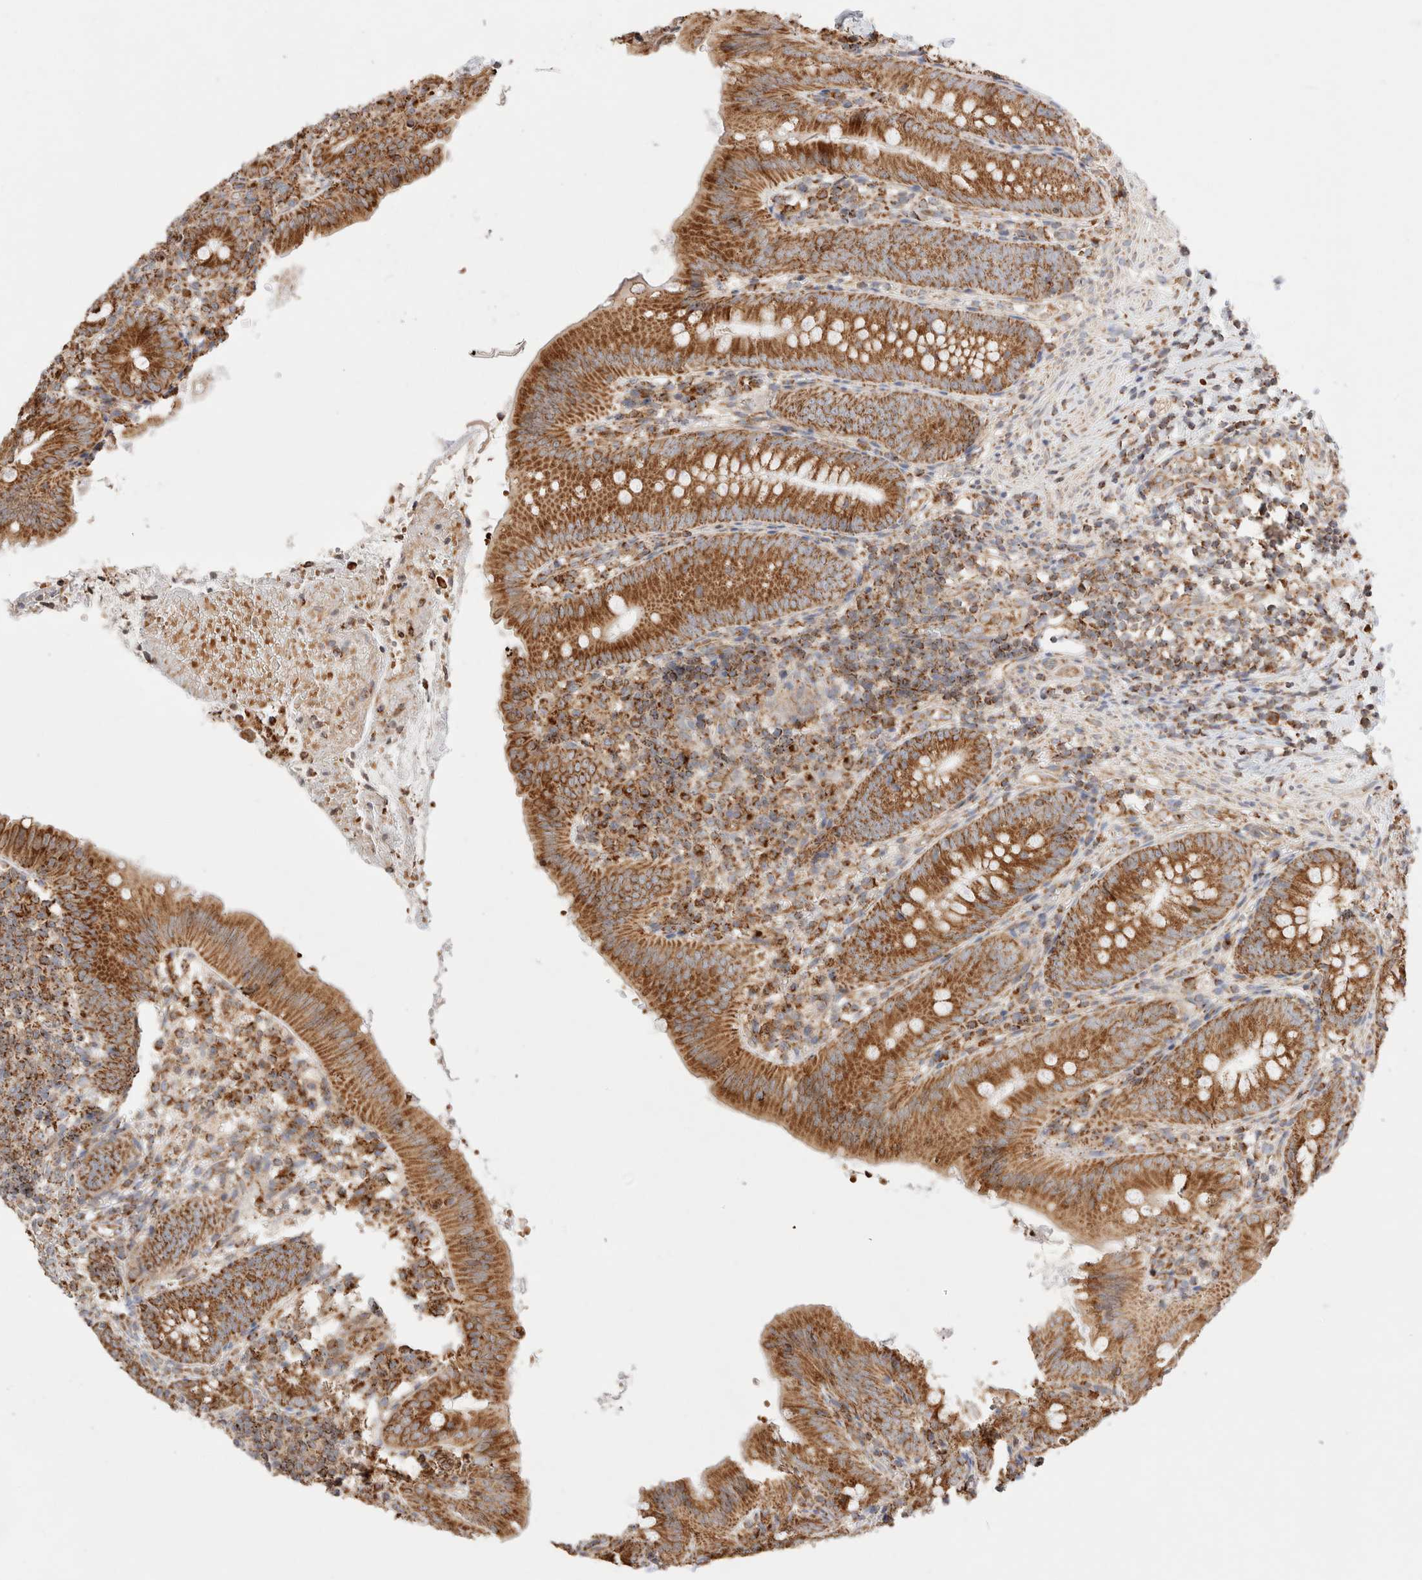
{"staining": {"intensity": "strong", "quantity": ">75%", "location": "cytoplasmic/membranous"}, "tissue": "appendix", "cell_type": "Glandular cells", "image_type": "normal", "snomed": [{"axis": "morphology", "description": "Normal tissue, NOS"}, {"axis": "topography", "description": "Appendix"}], "caption": "Appendix stained for a protein demonstrates strong cytoplasmic/membranous positivity in glandular cells. (DAB (3,3'-diaminobenzidine) IHC, brown staining for protein, blue staining for nuclei).", "gene": "TMPPE", "patient": {"sex": "male", "age": 1}}